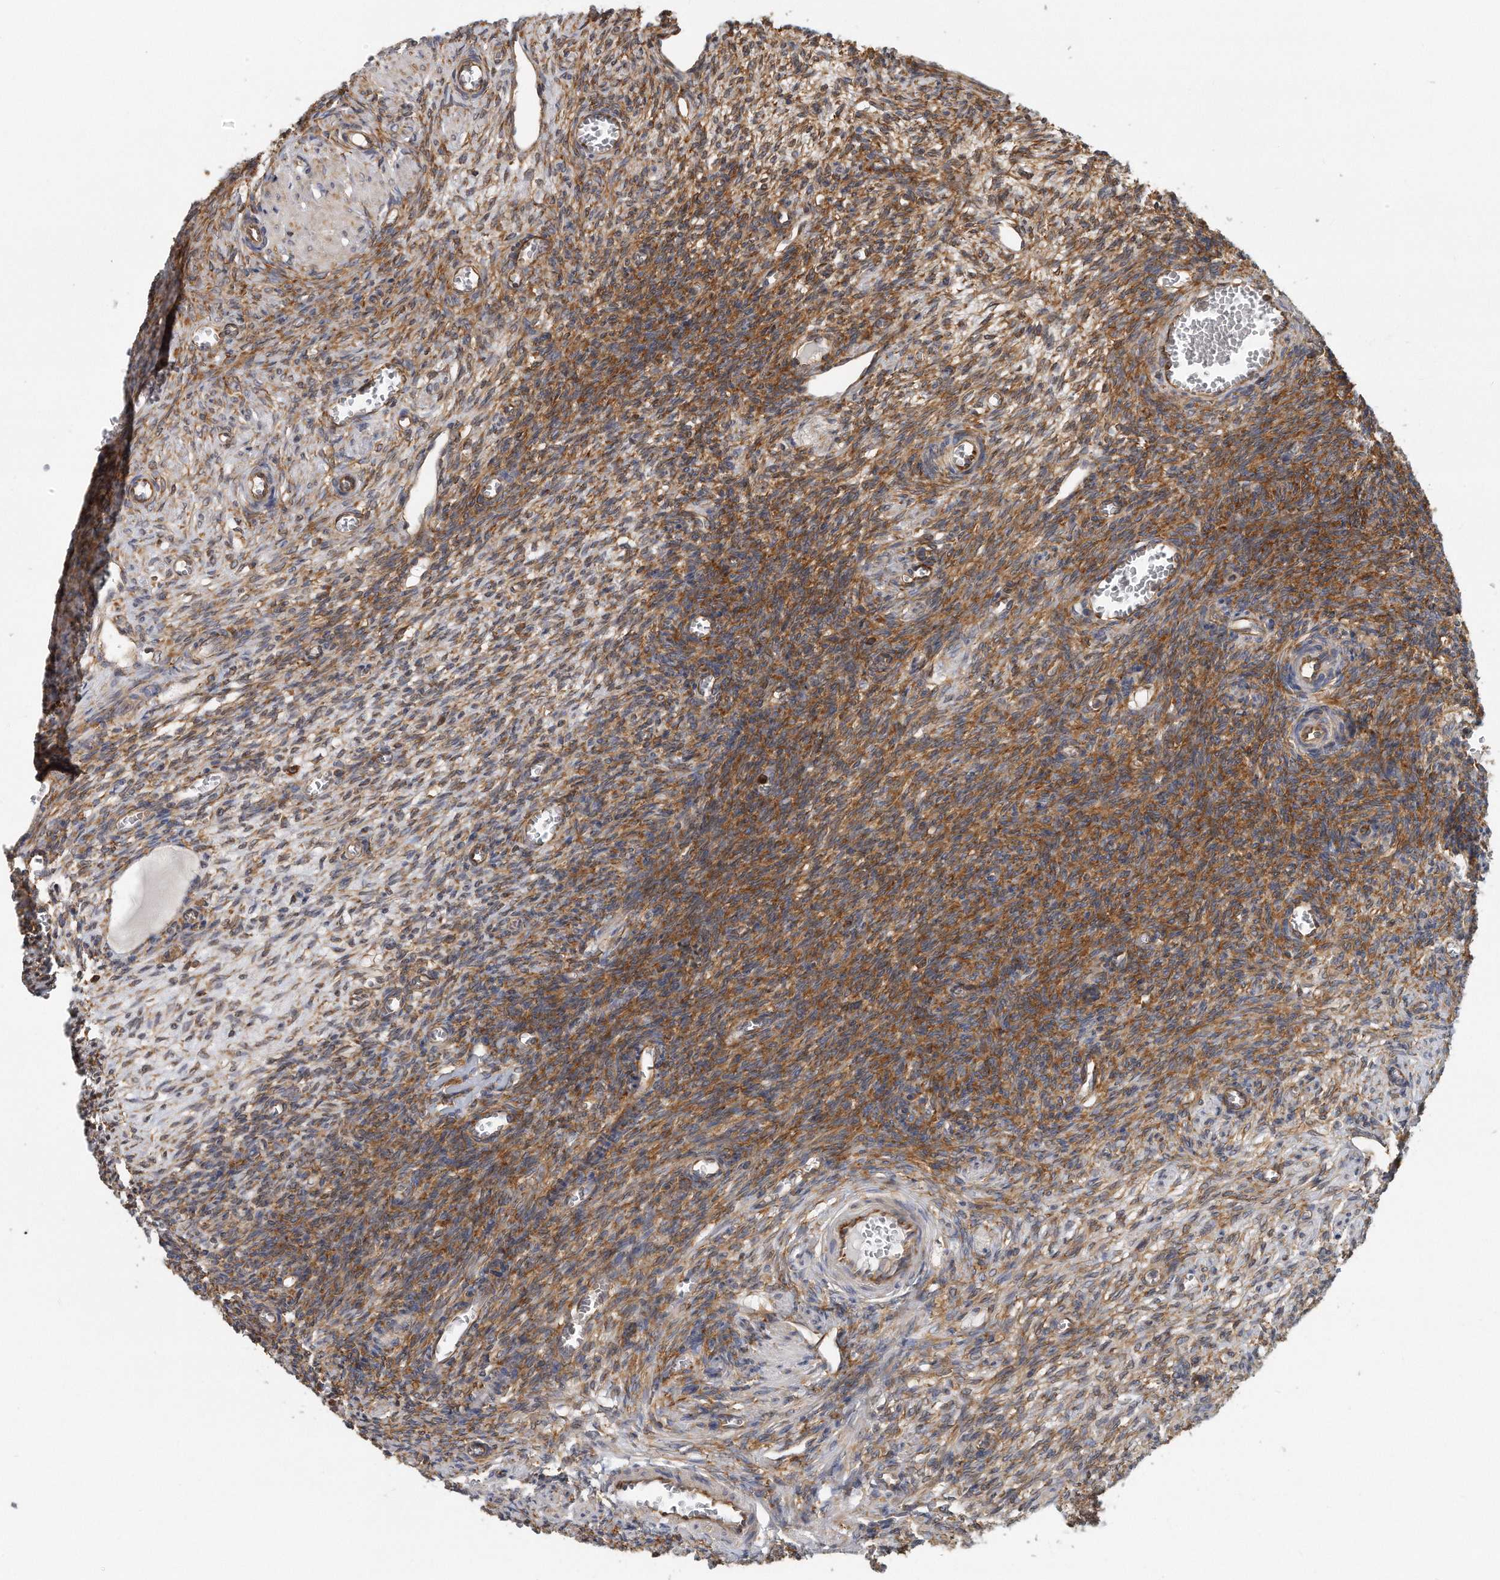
{"staining": {"intensity": "moderate", "quantity": ">75%", "location": "cytoplasmic/membranous"}, "tissue": "ovary", "cell_type": "Ovarian stroma cells", "image_type": "normal", "snomed": [{"axis": "morphology", "description": "Normal tissue, NOS"}, {"axis": "topography", "description": "Ovary"}], "caption": "Approximately >75% of ovarian stroma cells in benign ovary reveal moderate cytoplasmic/membranous protein staining as visualized by brown immunohistochemical staining.", "gene": "EIF3I", "patient": {"sex": "female", "age": 27}}